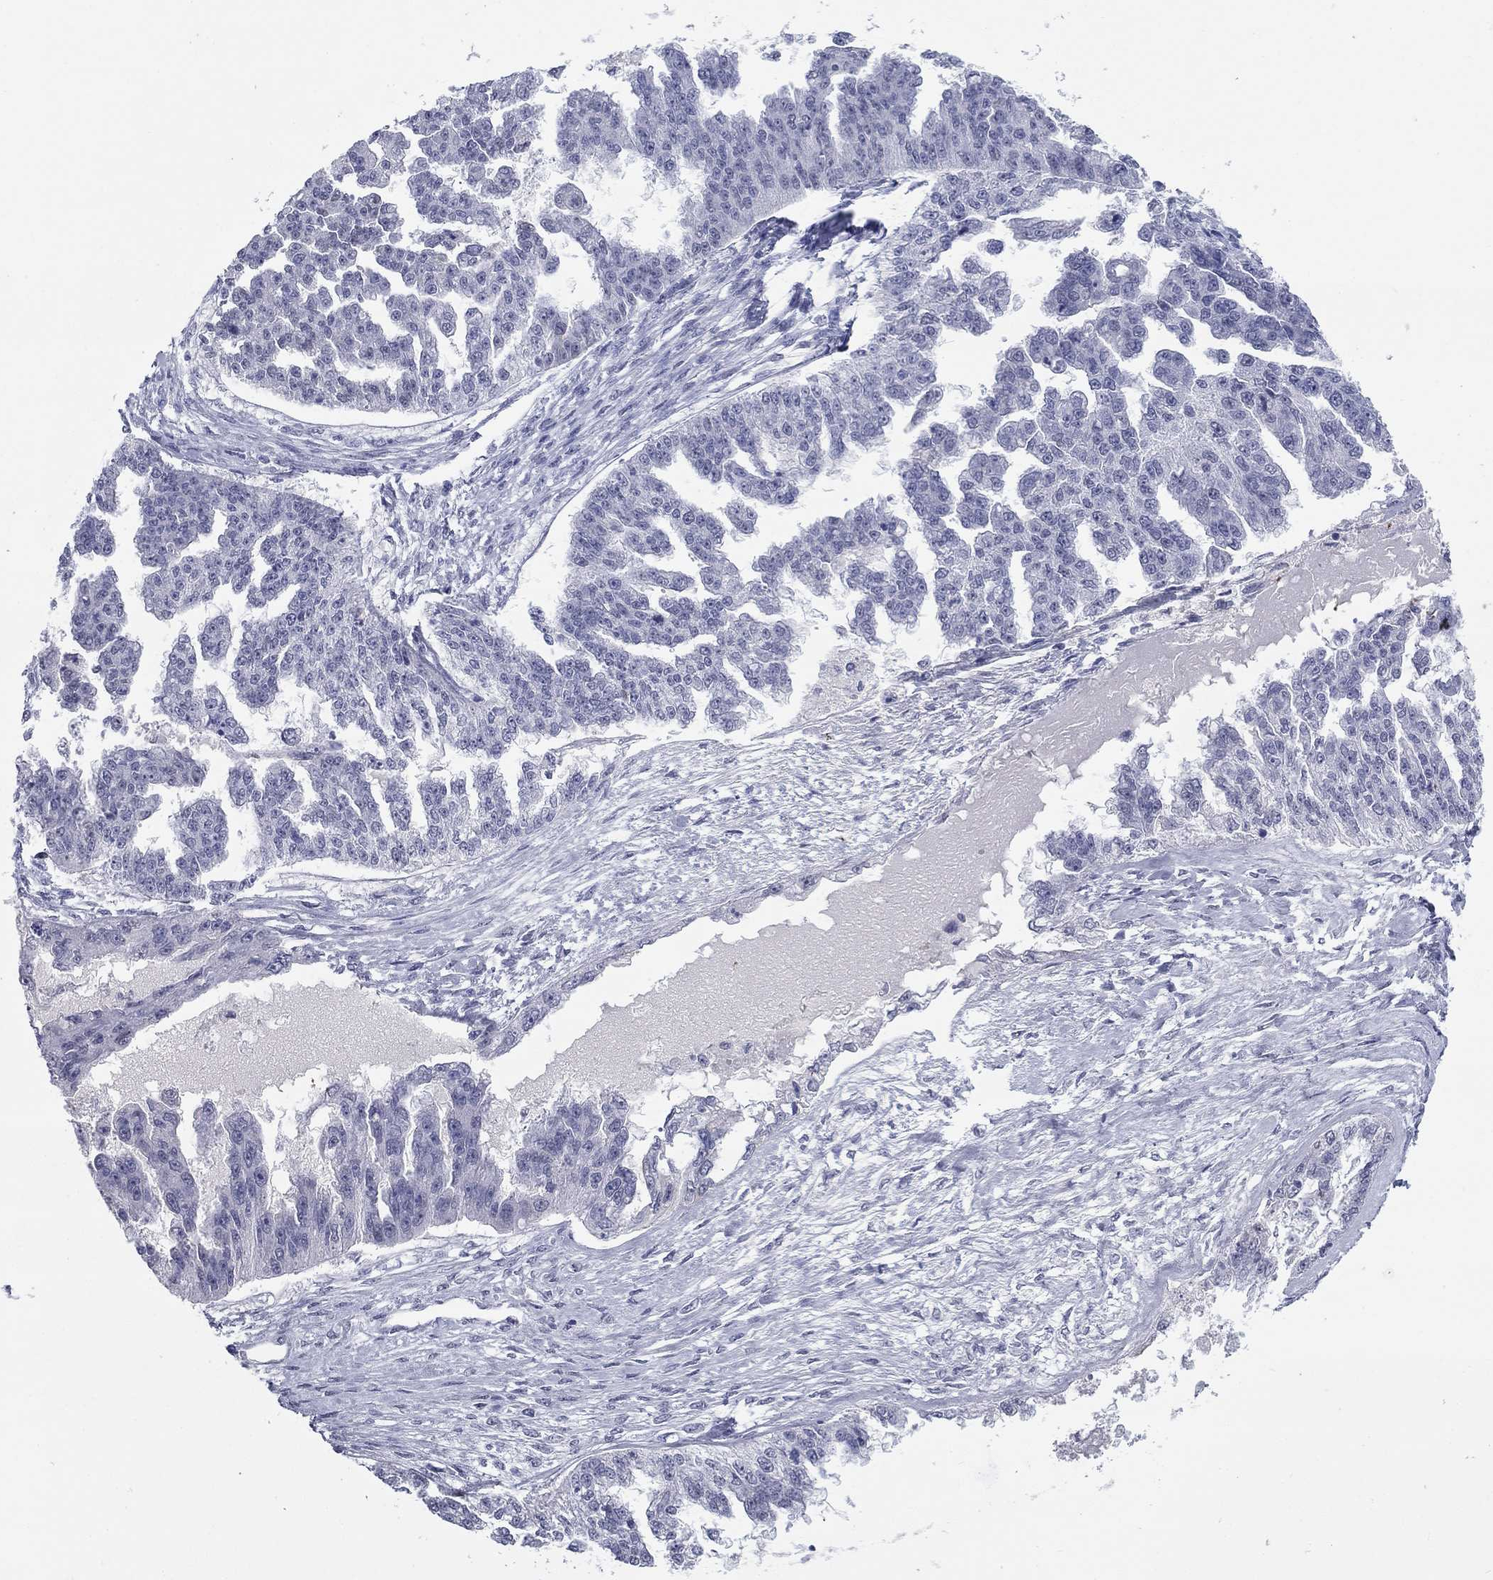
{"staining": {"intensity": "negative", "quantity": "none", "location": "none"}, "tissue": "ovarian cancer", "cell_type": "Tumor cells", "image_type": "cancer", "snomed": [{"axis": "morphology", "description": "Cystadenocarcinoma, serous, NOS"}, {"axis": "topography", "description": "Ovary"}], "caption": "Tumor cells are negative for brown protein staining in ovarian cancer.", "gene": "KRT75", "patient": {"sex": "female", "age": 58}}